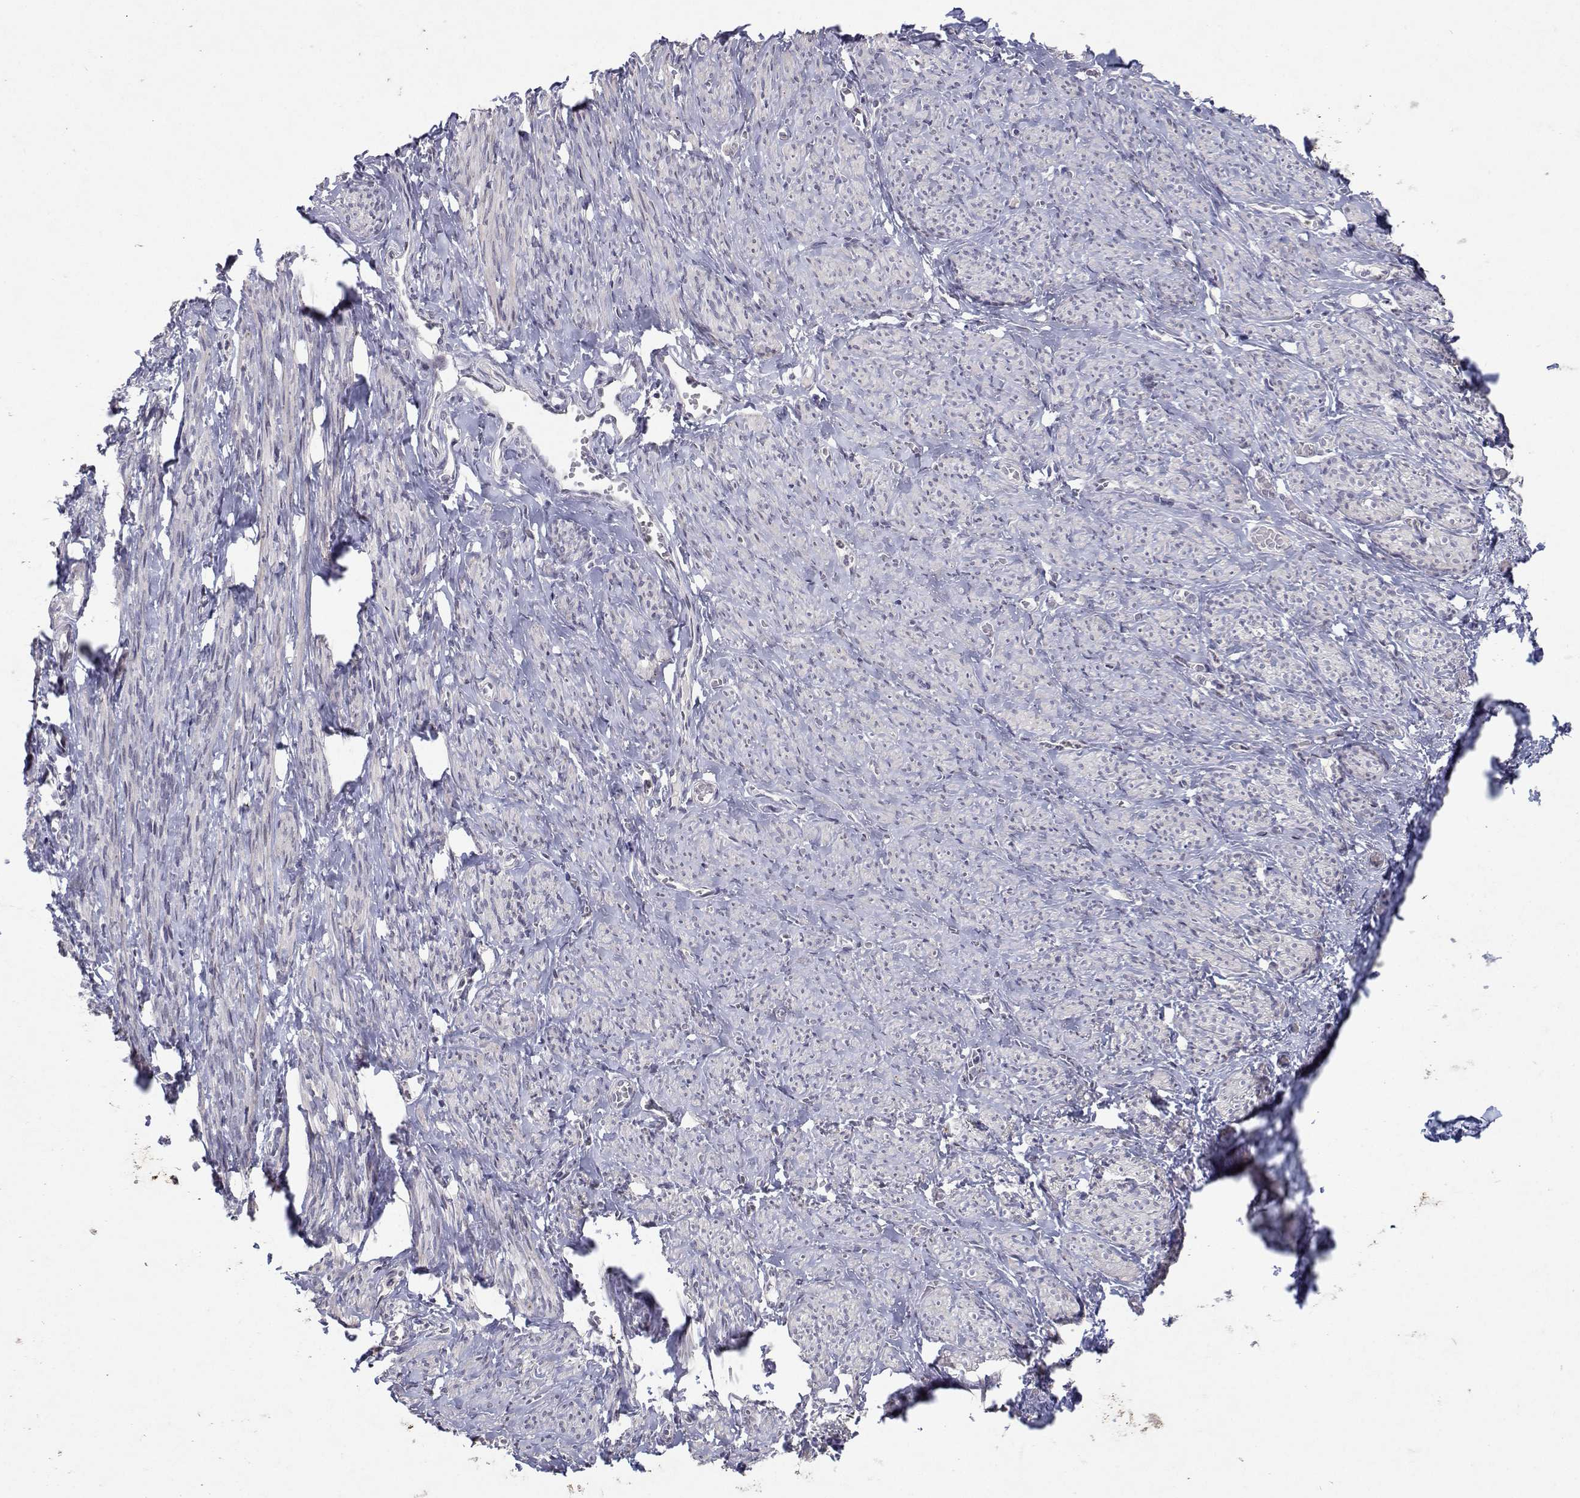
{"staining": {"intensity": "negative", "quantity": "none", "location": "none"}, "tissue": "smooth muscle", "cell_type": "Smooth muscle cells", "image_type": "normal", "snomed": [{"axis": "morphology", "description": "Normal tissue, NOS"}, {"axis": "topography", "description": "Smooth muscle"}], "caption": "Protein analysis of unremarkable smooth muscle displays no significant expression in smooth muscle cells. Nuclei are stained in blue.", "gene": "RBPJL", "patient": {"sex": "female", "age": 65}}